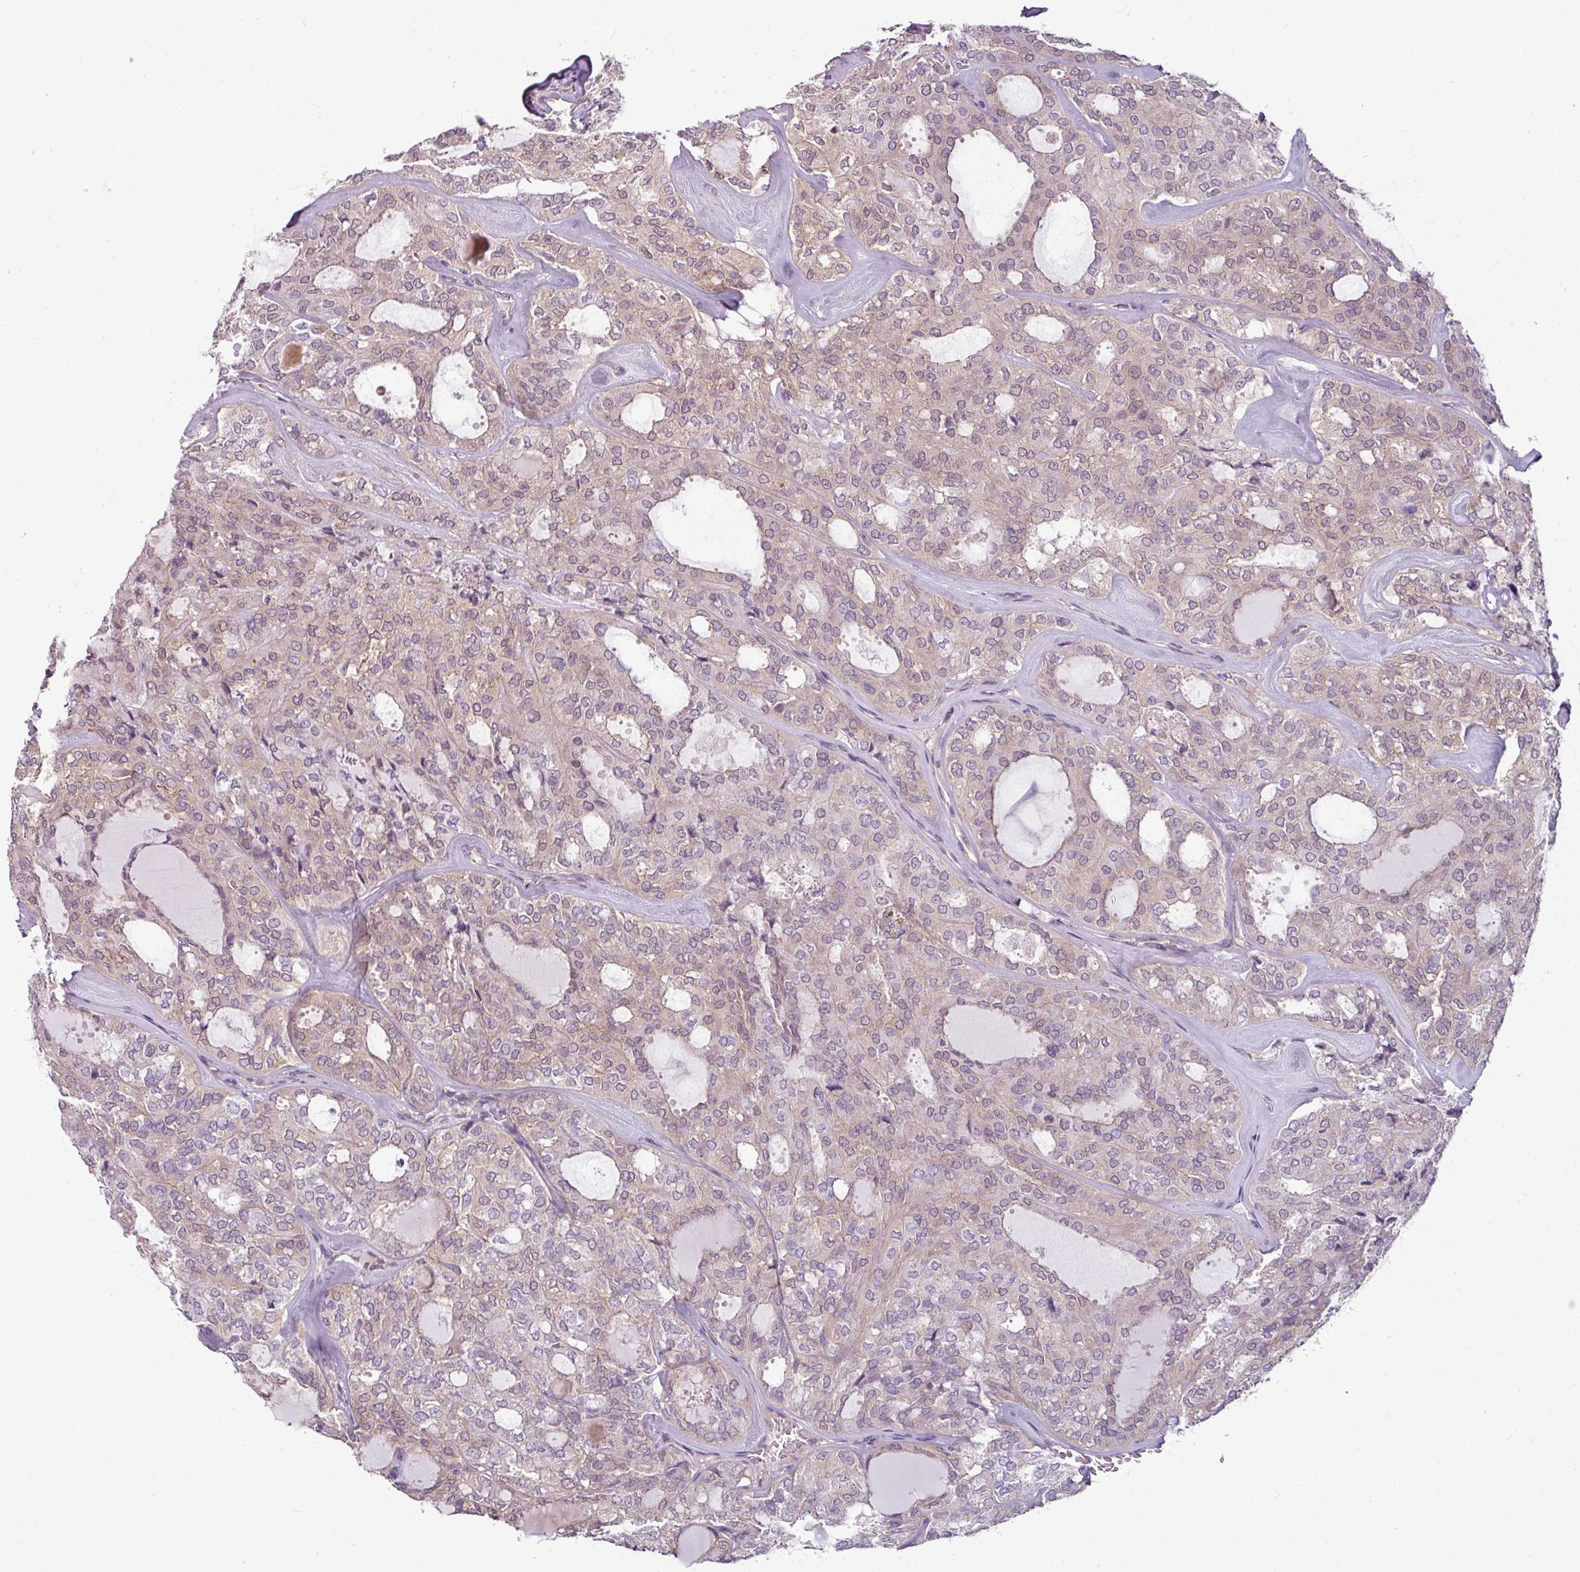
{"staining": {"intensity": "weak", "quantity": "25%-75%", "location": "cytoplasmic/membranous"}, "tissue": "thyroid cancer", "cell_type": "Tumor cells", "image_type": "cancer", "snomed": [{"axis": "morphology", "description": "Follicular adenoma carcinoma, NOS"}, {"axis": "topography", "description": "Thyroid gland"}], "caption": "The micrograph displays staining of thyroid cancer (follicular adenoma carcinoma), revealing weak cytoplasmic/membranous protein positivity (brown color) within tumor cells.", "gene": "DERPC", "patient": {"sex": "male", "age": 75}}